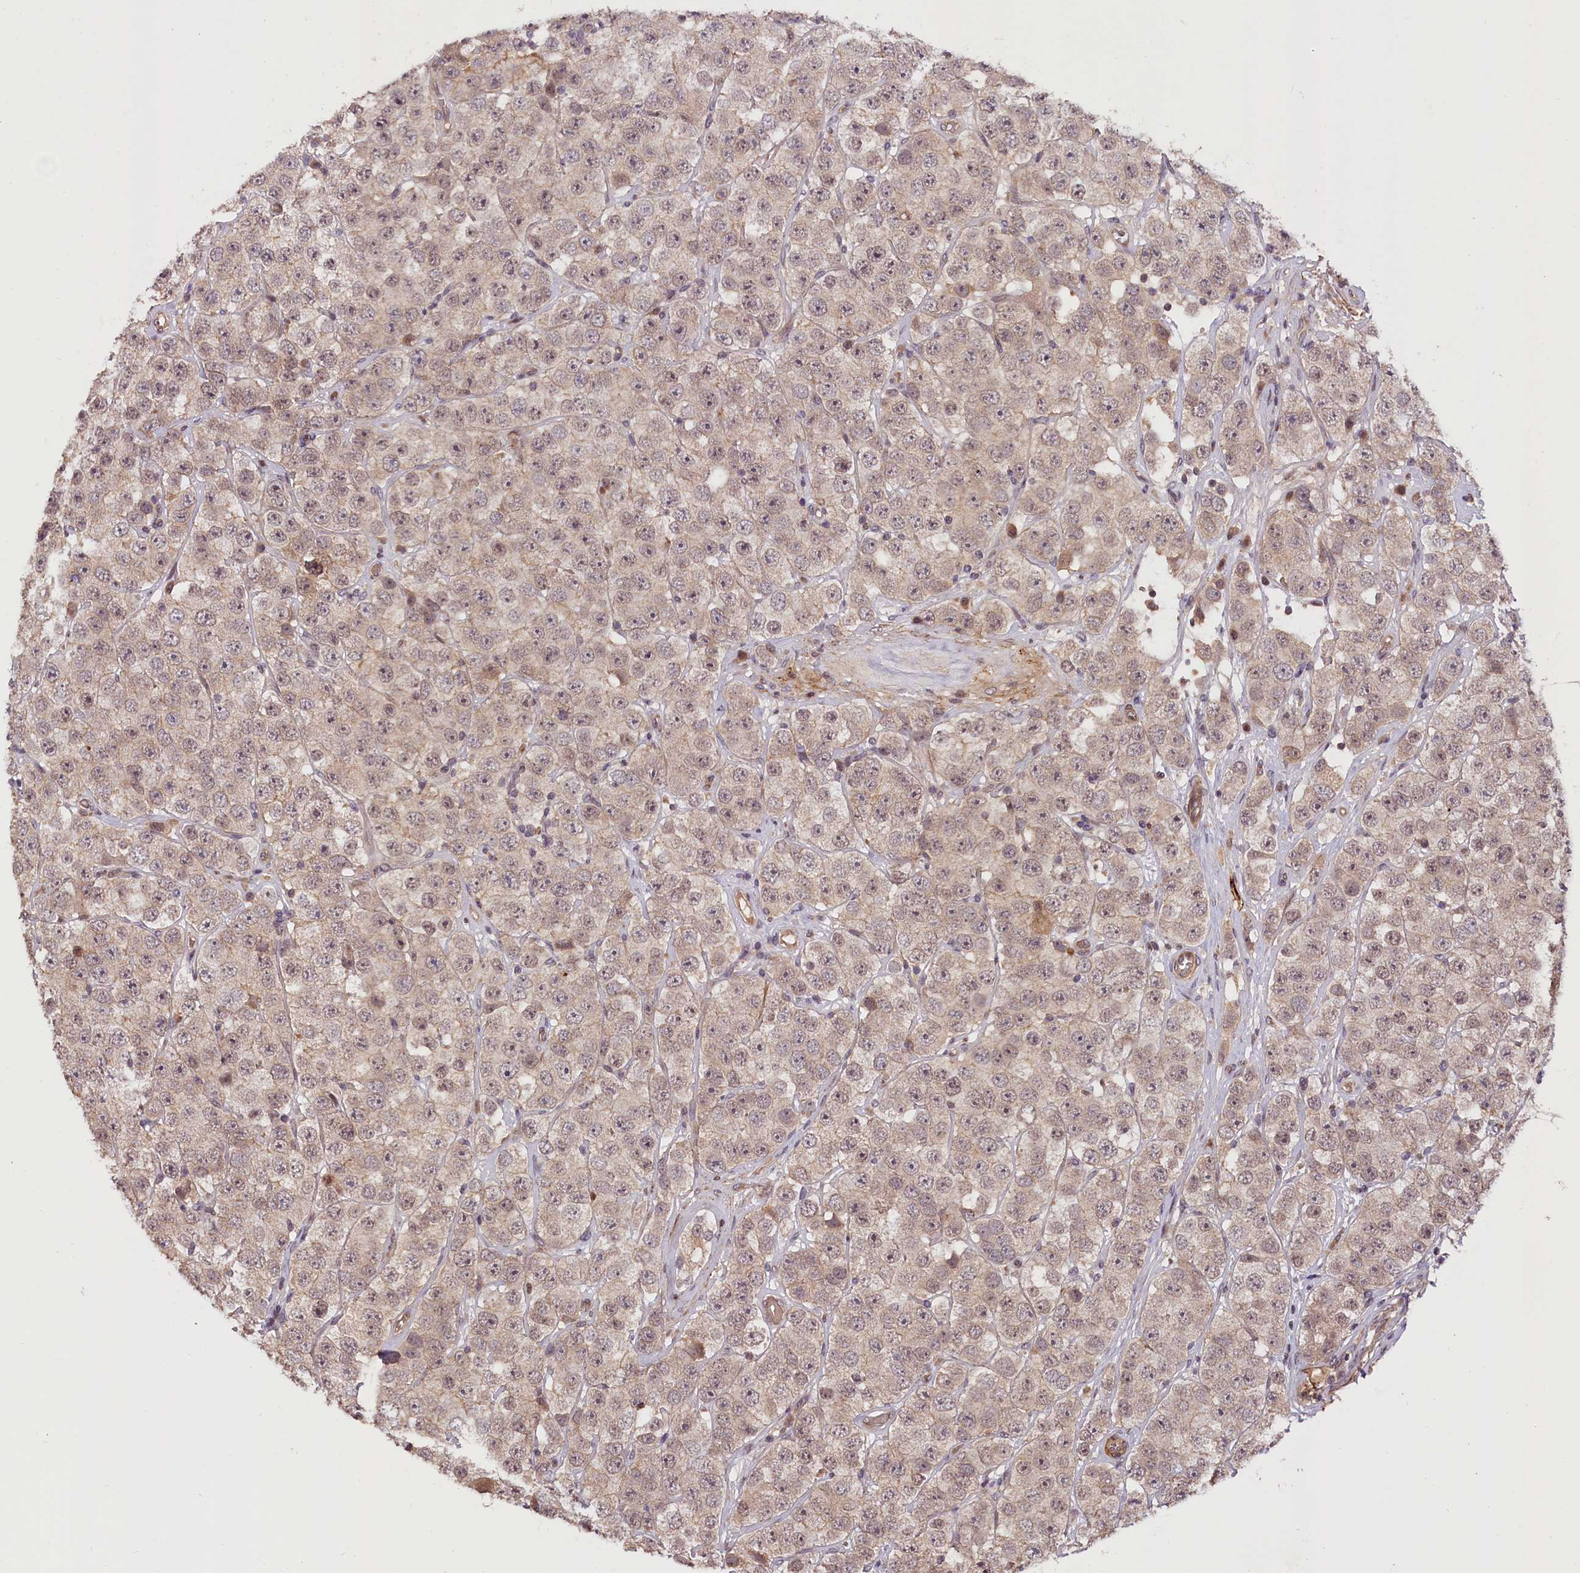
{"staining": {"intensity": "weak", "quantity": "25%-75%", "location": "cytoplasmic/membranous,nuclear"}, "tissue": "testis cancer", "cell_type": "Tumor cells", "image_type": "cancer", "snomed": [{"axis": "morphology", "description": "Seminoma, NOS"}, {"axis": "topography", "description": "Testis"}], "caption": "A histopathology image of human testis cancer stained for a protein exhibits weak cytoplasmic/membranous and nuclear brown staining in tumor cells. (Stains: DAB in brown, nuclei in blue, Microscopy: brightfield microscopy at high magnification).", "gene": "ZNF480", "patient": {"sex": "male", "age": 28}}